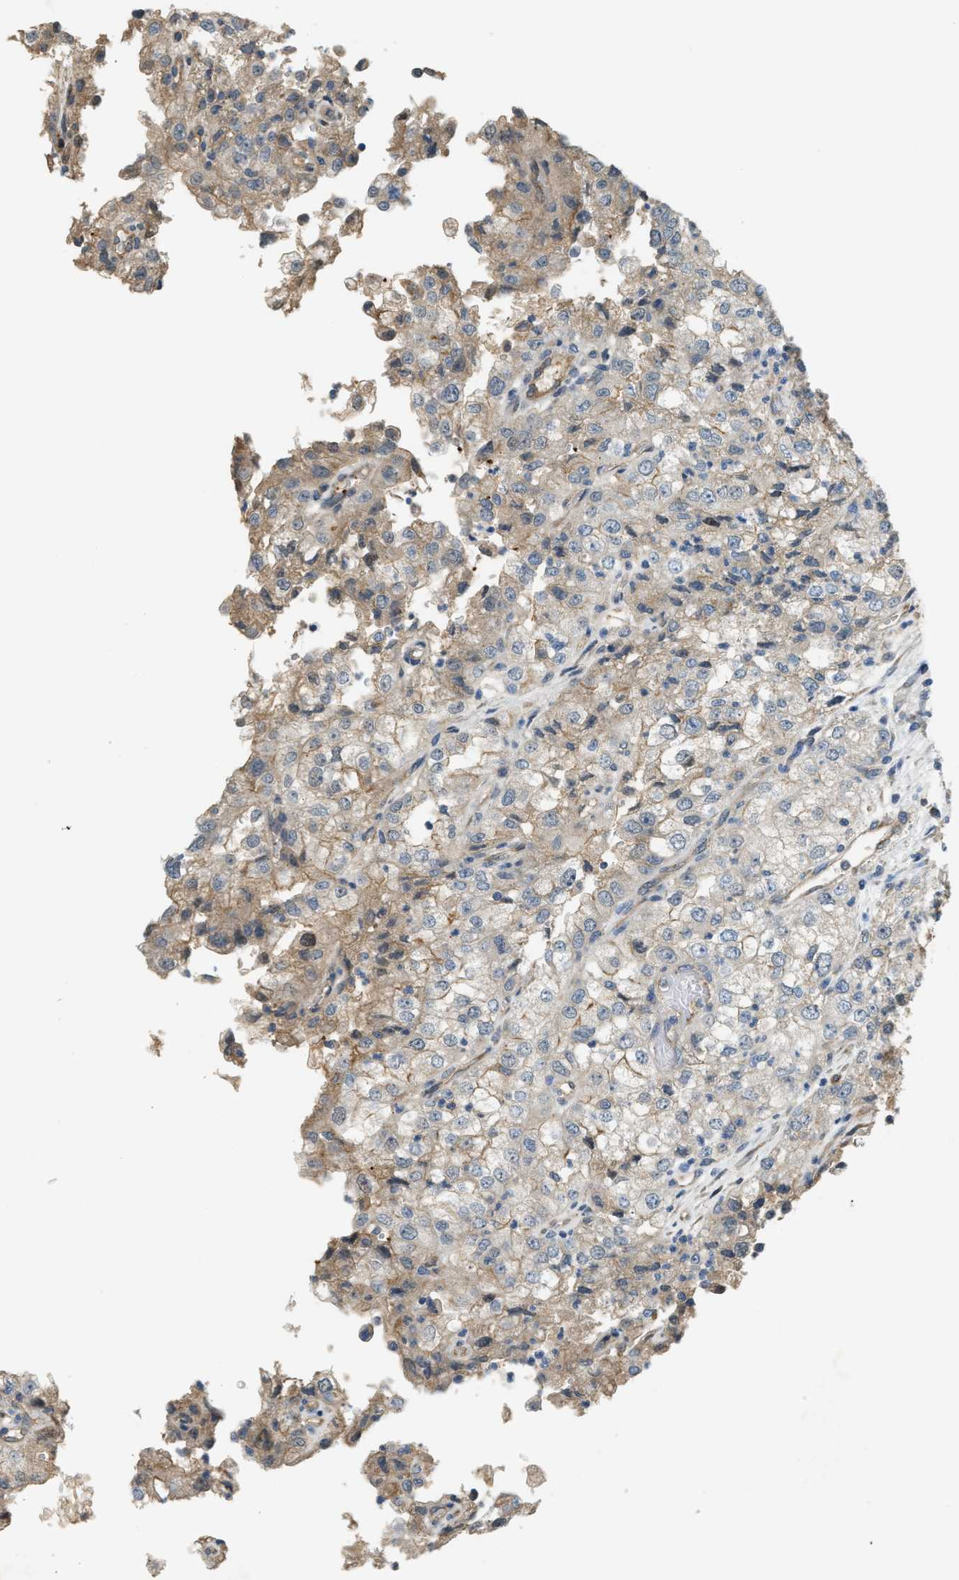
{"staining": {"intensity": "weak", "quantity": "<25%", "location": "cytoplasmic/membranous"}, "tissue": "renal cancer", "cell_type": "Tumor cells", "image_type": "cancer", "snomed": [{"axis": "morphology", "description": "Adenocarcinoma, NOS"}, {"axis": "topography", "description": "Kidney"}], "caption": "The photomicrograph shows no staining of tumor cells in renal cancer (adenocarcinoma). The staining is performed using DAB (3,3'-diaminobenzidine) brown chromogen with nuclei counter-stained in using hematoxylin.", "gene": "CFLAR", "patient": {"sex": "female", "age": 54}}